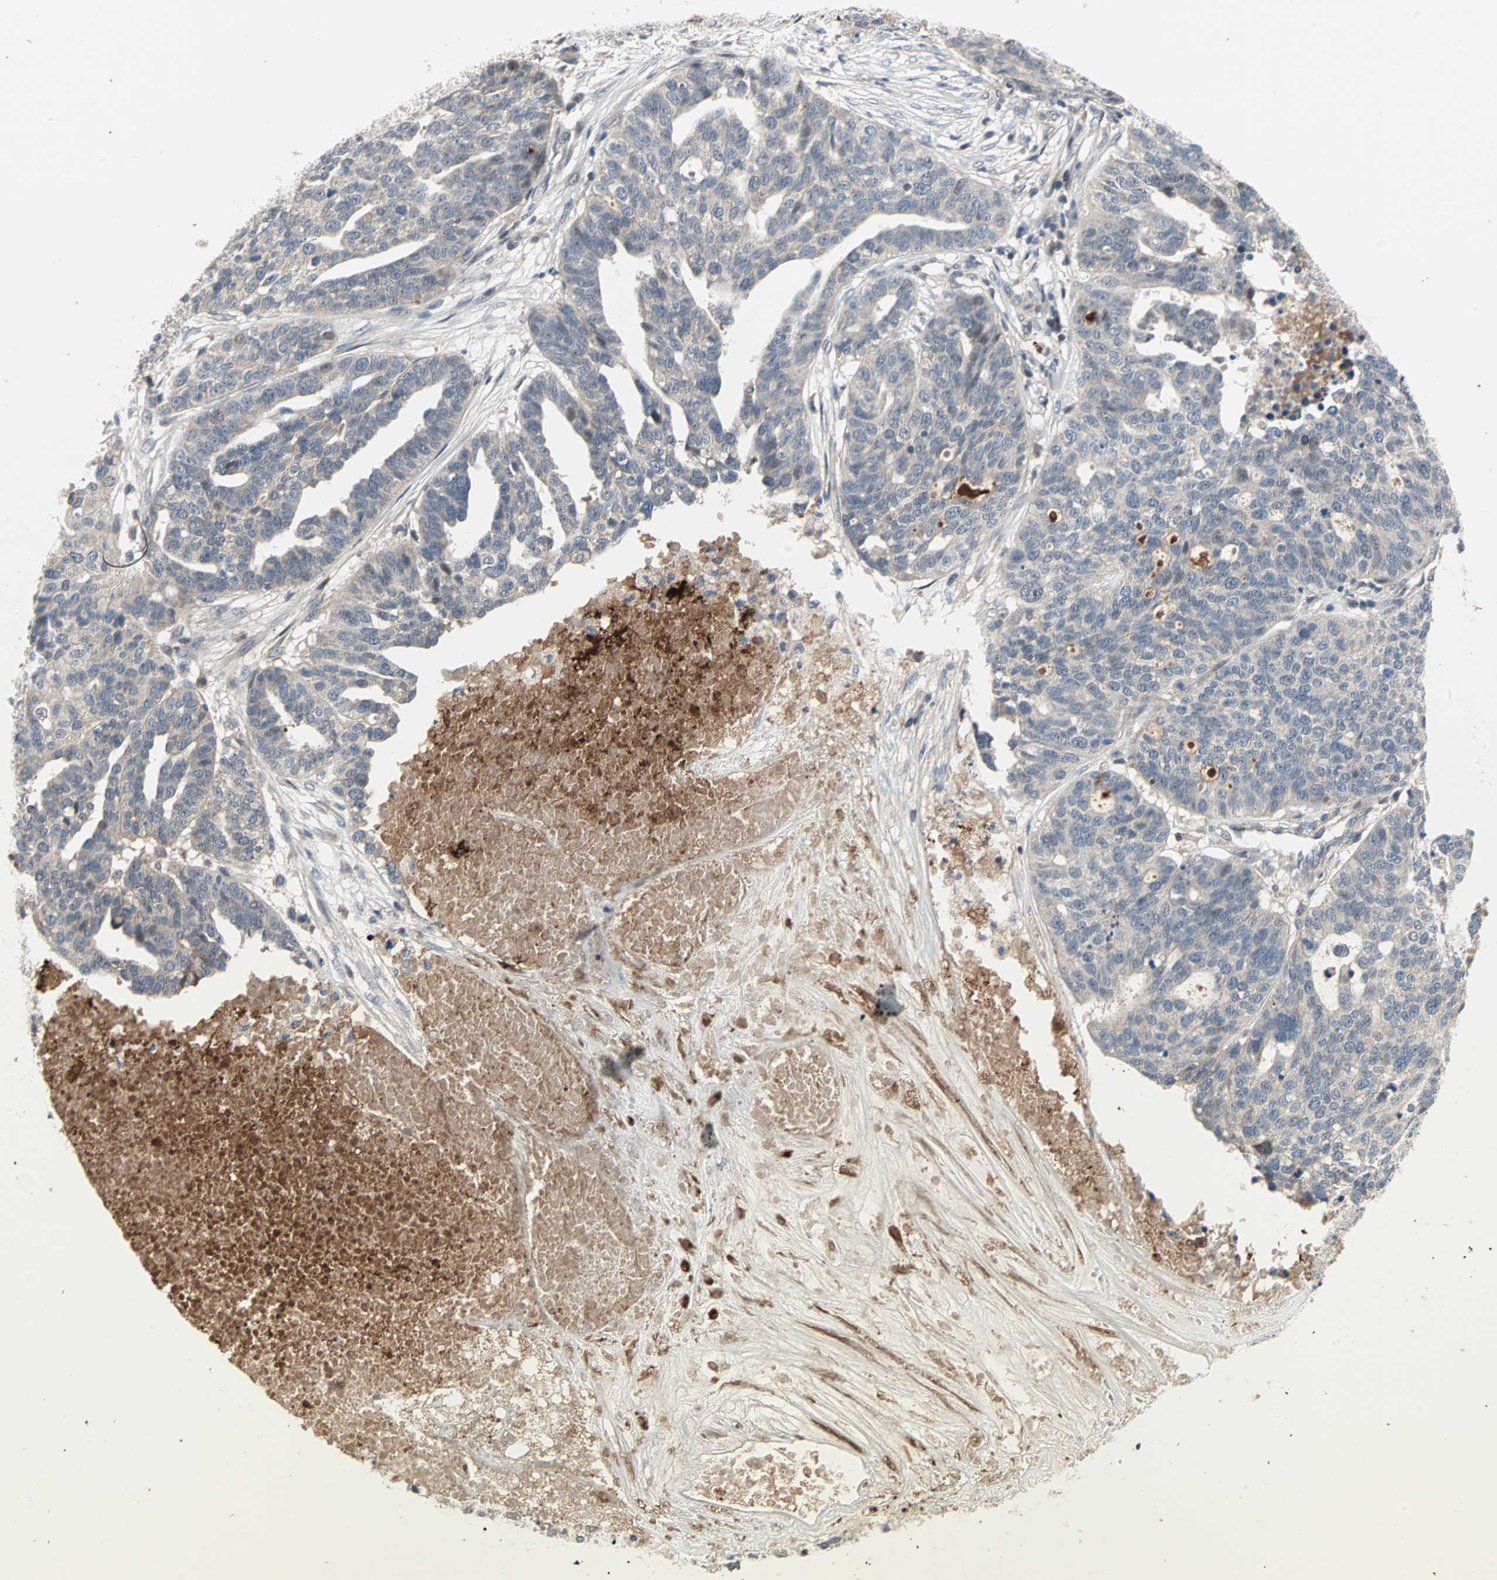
{"staining": {"intensity": "negative", "quantity": "none", "location": "none"}, "tissue": "ovarian cancer", "cell_type": "Tumor cells", "image_type": "cancer", "snomed": [{"axis": "morphology", "description": "Cystadenocarcinoma, serous, NOS"}, {"axis": "topography", "description": "Ovary"}], "caption": "IHC image of neoplastic tissue: ovarian serous cystadenocarcinoma stained with DAB shows no significant protein expression in tumor cells. The staining is performed using DAB (3,3'-diaminobenzidine) brown chromogen with nuclei counter-stained in using hematoxylin.", "gene": "PROS1", "patient": {"sex": "female", "age": 59}}